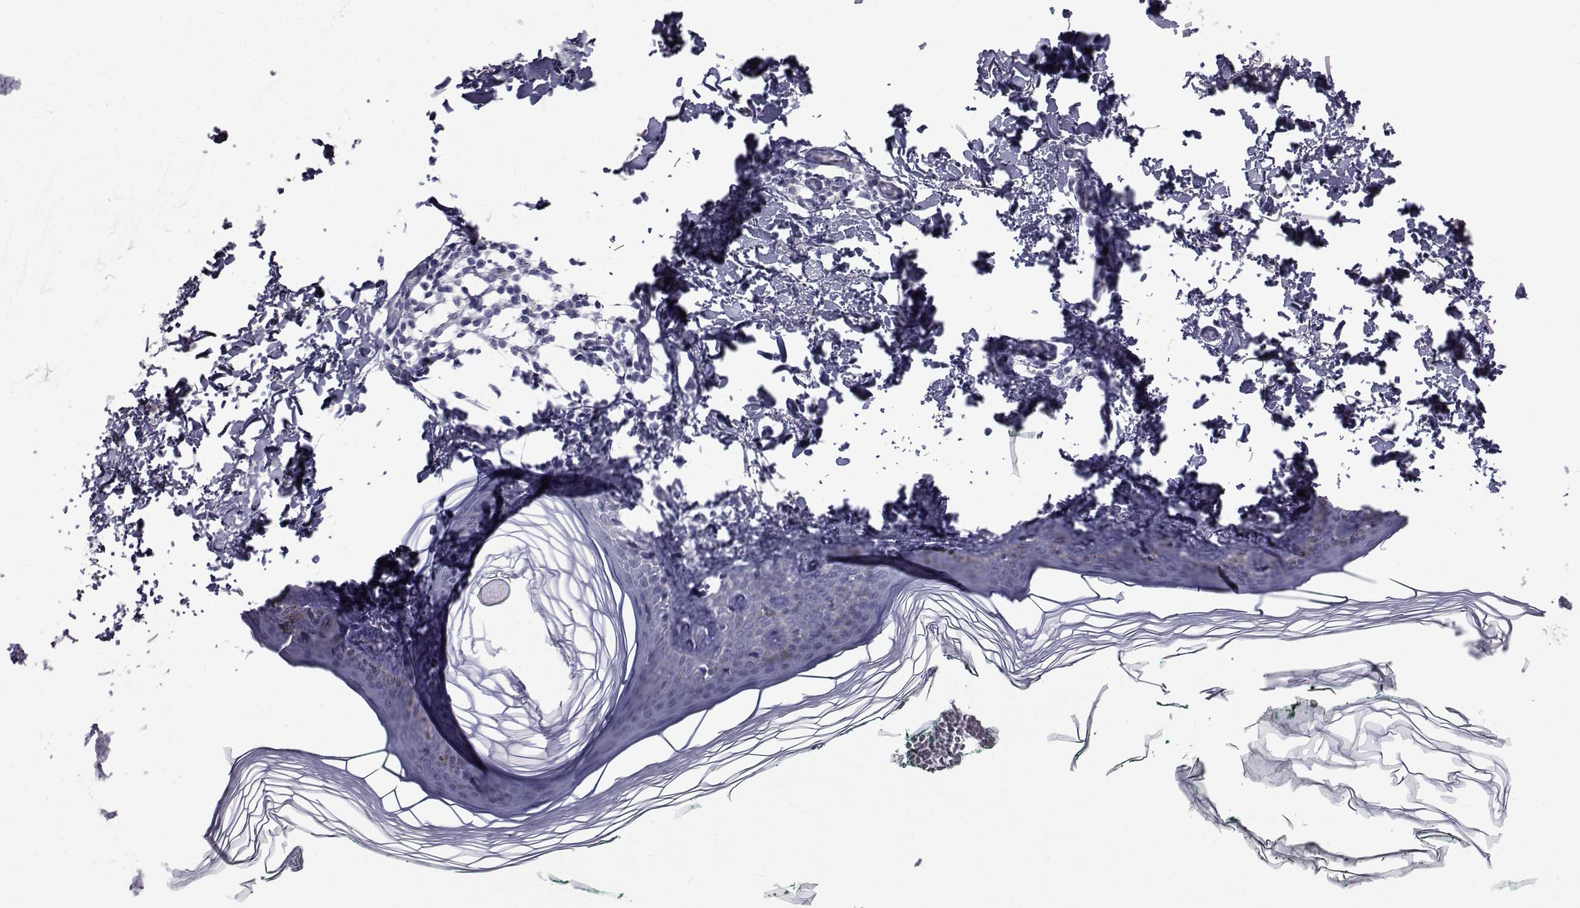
{"staining": {"intensity": "negative", "quantity": "none", "location": "none"}, "tissue": "skin", "cell_type": "Fibroblasts", "image_type": "normal", "snomed": [{"axis": "morphology", "description": "Normal tissue, NOS"}, {"axis": "topography", "description": "Skin"}, {"axis": "topography", "description": "Peripheral nerve tissue"}], "caption": "This micrograph is of benign skin stained with immunohistochemistry to label a protein in brown with the nuclei are counter-stained blue. There is no staining in fibroblasts. Nuclei are stained in blue.", "gene": "FDXR", "patient": {"sex": "female", "age": 45}}